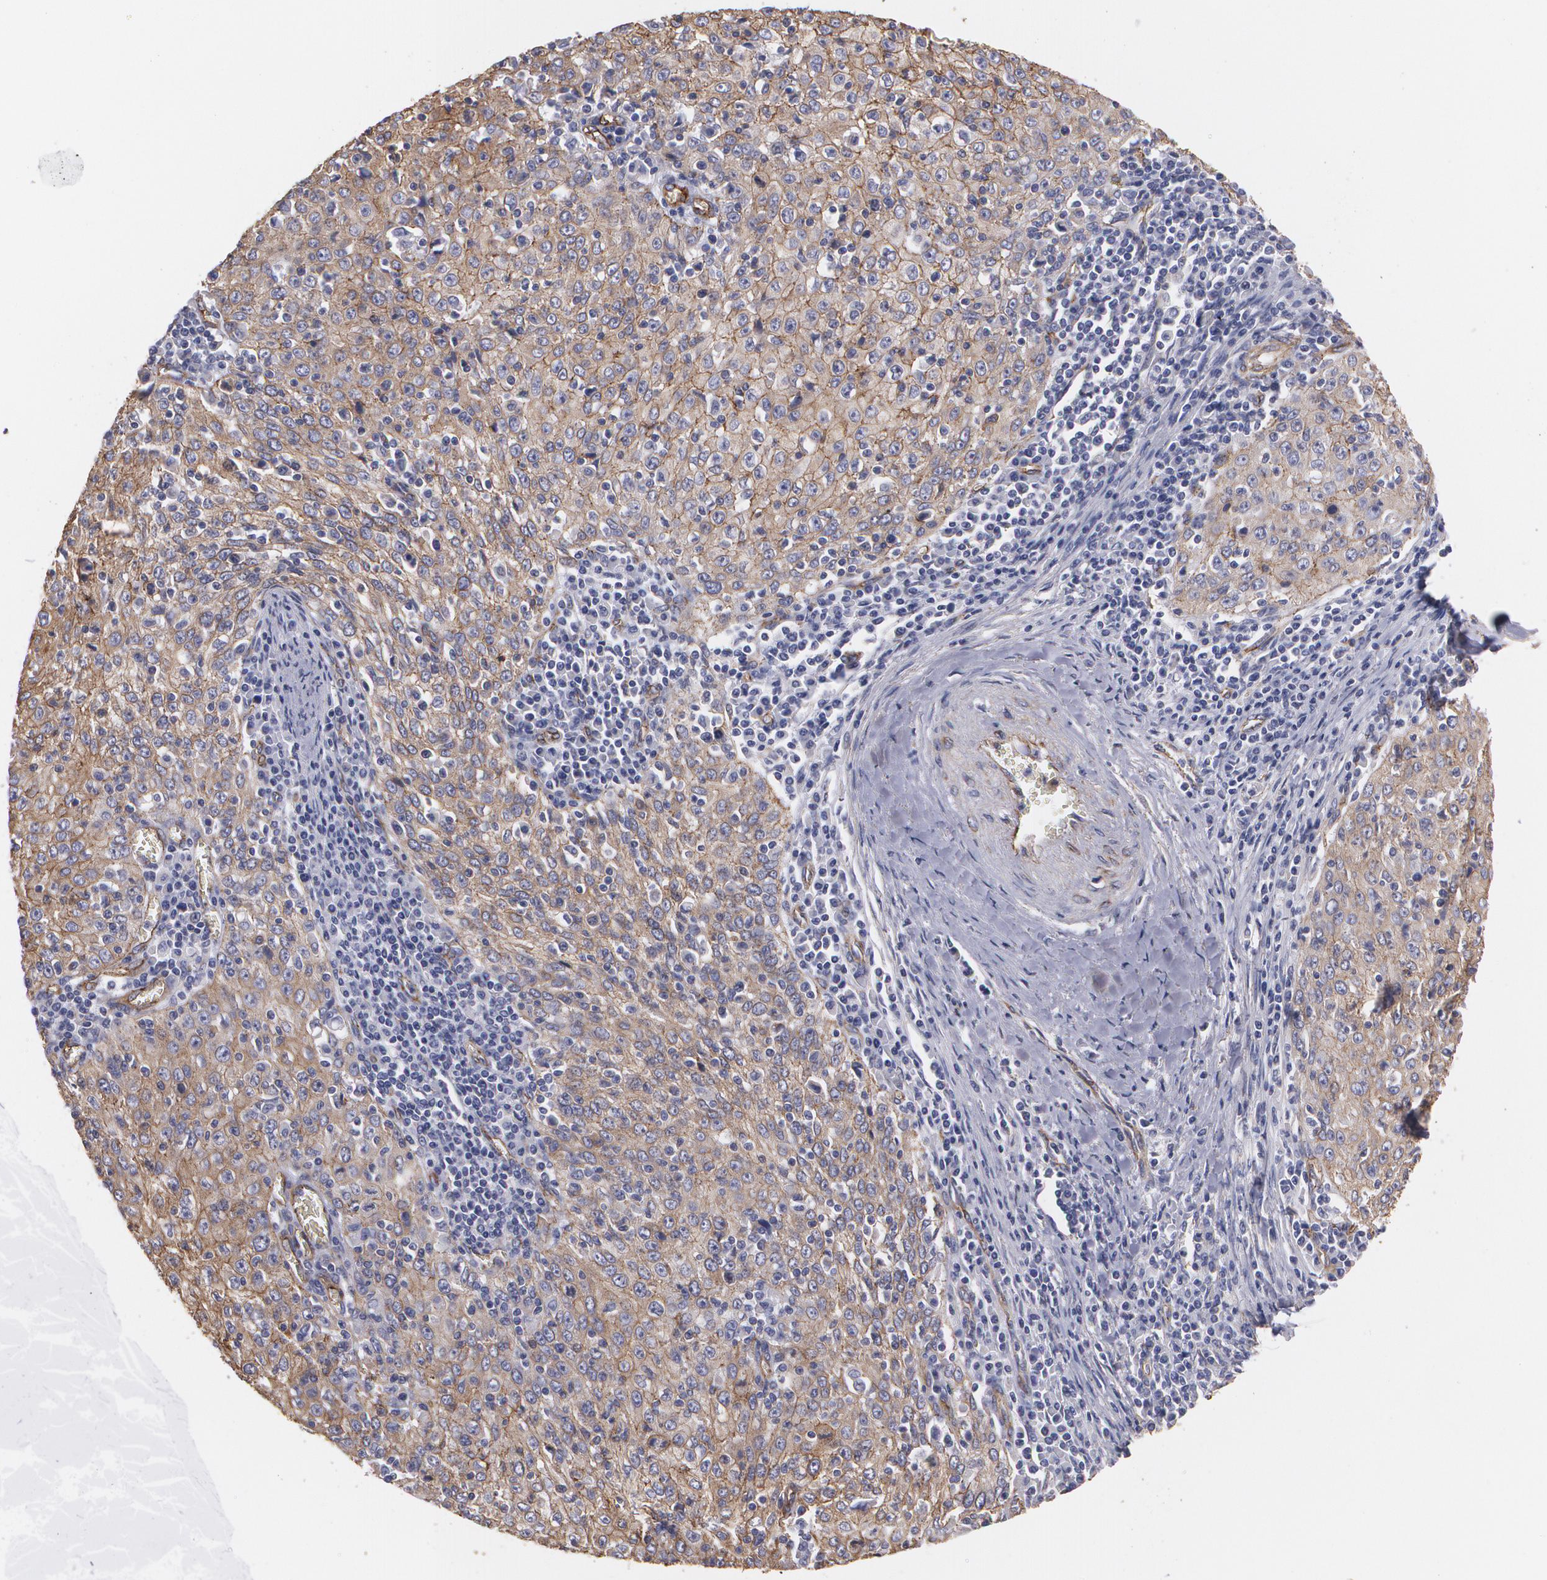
{"staining": {"intensity": "moderate", "quantity": ">75%", "location": "cytoplasmic/membranous"}, "tissue": "cervical cancer", "cell_type": "Tumor cells", "image_type": "cancer", "snomed": [{"axis": "morphology", "description": "Squamous cell carcinoma, NOS"}, {"axis": "topography", "description": "Cervix"}], "caption": "About >75% of tumor cells in cervical cancer exhibit moderate cytoplasmic/membranous protein staining as visualized by brown immunohistochemical staining.", "gene": "TJP1", "patient": {"sex": "female", "age": 27}}